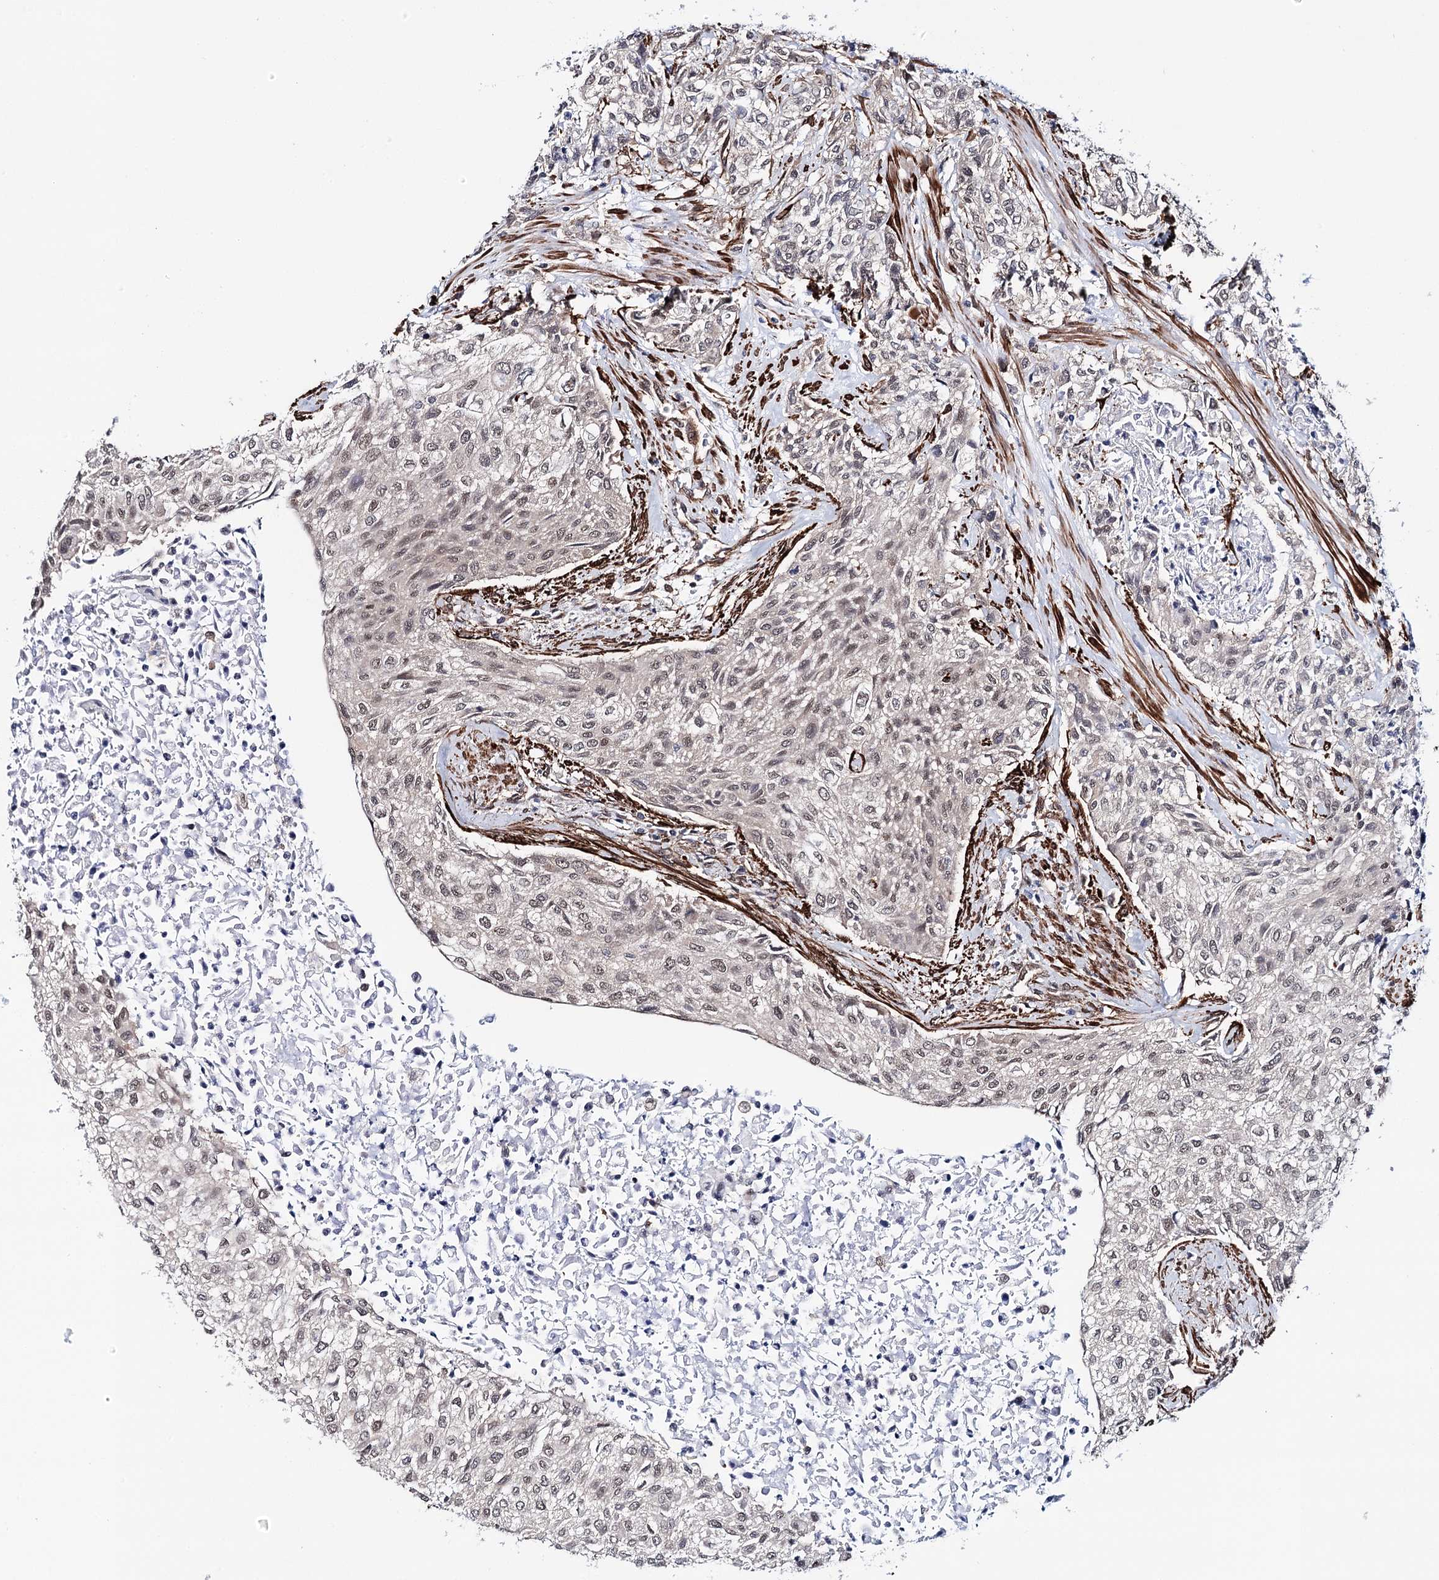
{"staining": {"intensity": "weak", "quantity": "25%-75%", "location": "nuclear"}, "tissue": "urothelial cancer", "cell_type": "Tumor cells", "image_type": "cancer", "snomed": [{"axis": "morphology", "description": "Normal tissue, NOS"}, {"axis": "morphology", "description": "Urothelial carcinoma, NOS"}, {"axis": "topography", "description": "Urinary bladder"}, {"axis": "topography", "description": "Peripheral nerve tissue"}], "caption": "Immunohistochemical staining of human transitional cell carcinoma exhibits weak nuclear protein positivity in about 25%-75% of tumor cells.", "gene": "PPP2R5B", "patient": {"sex": "male", "age": 35}}